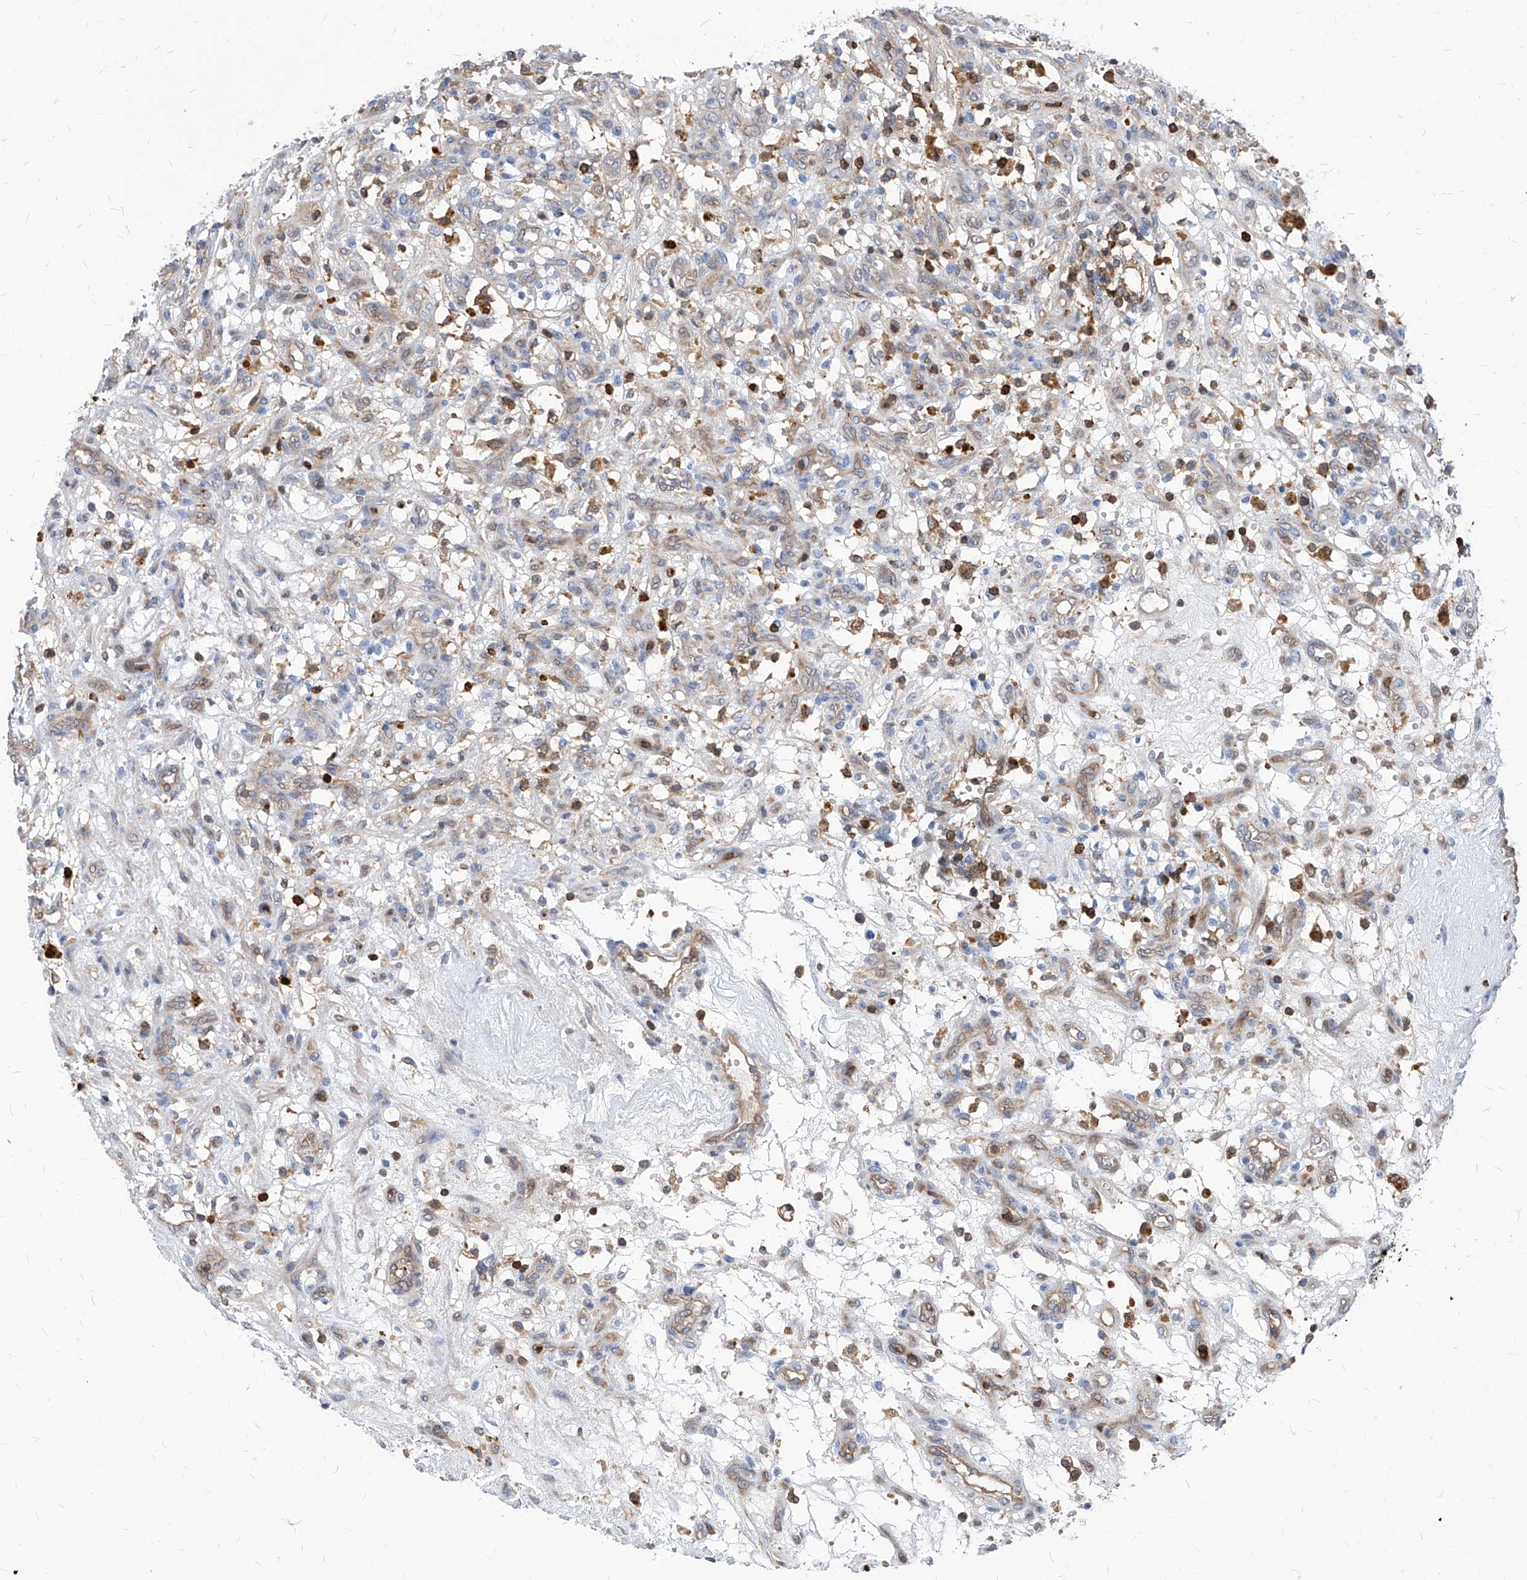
{"staining": {"intensity": "negative", "quantity": "none", "location": "none"}, "tissue": "renal cancer", "cell_type": "Tumor cells", "image_type": "cancer", "snomed": [{"axis": "morphology", "description": "Adenocarcinoma, NOS"}, {"axis": "topography", "description": "Kidney"}], "caption": "Micrograph shows no protein expression in tumor cells of renal adenocarcinoma tissue.", "gene": "ABRACL", "patient": {"sex": "female", "age": 57}}